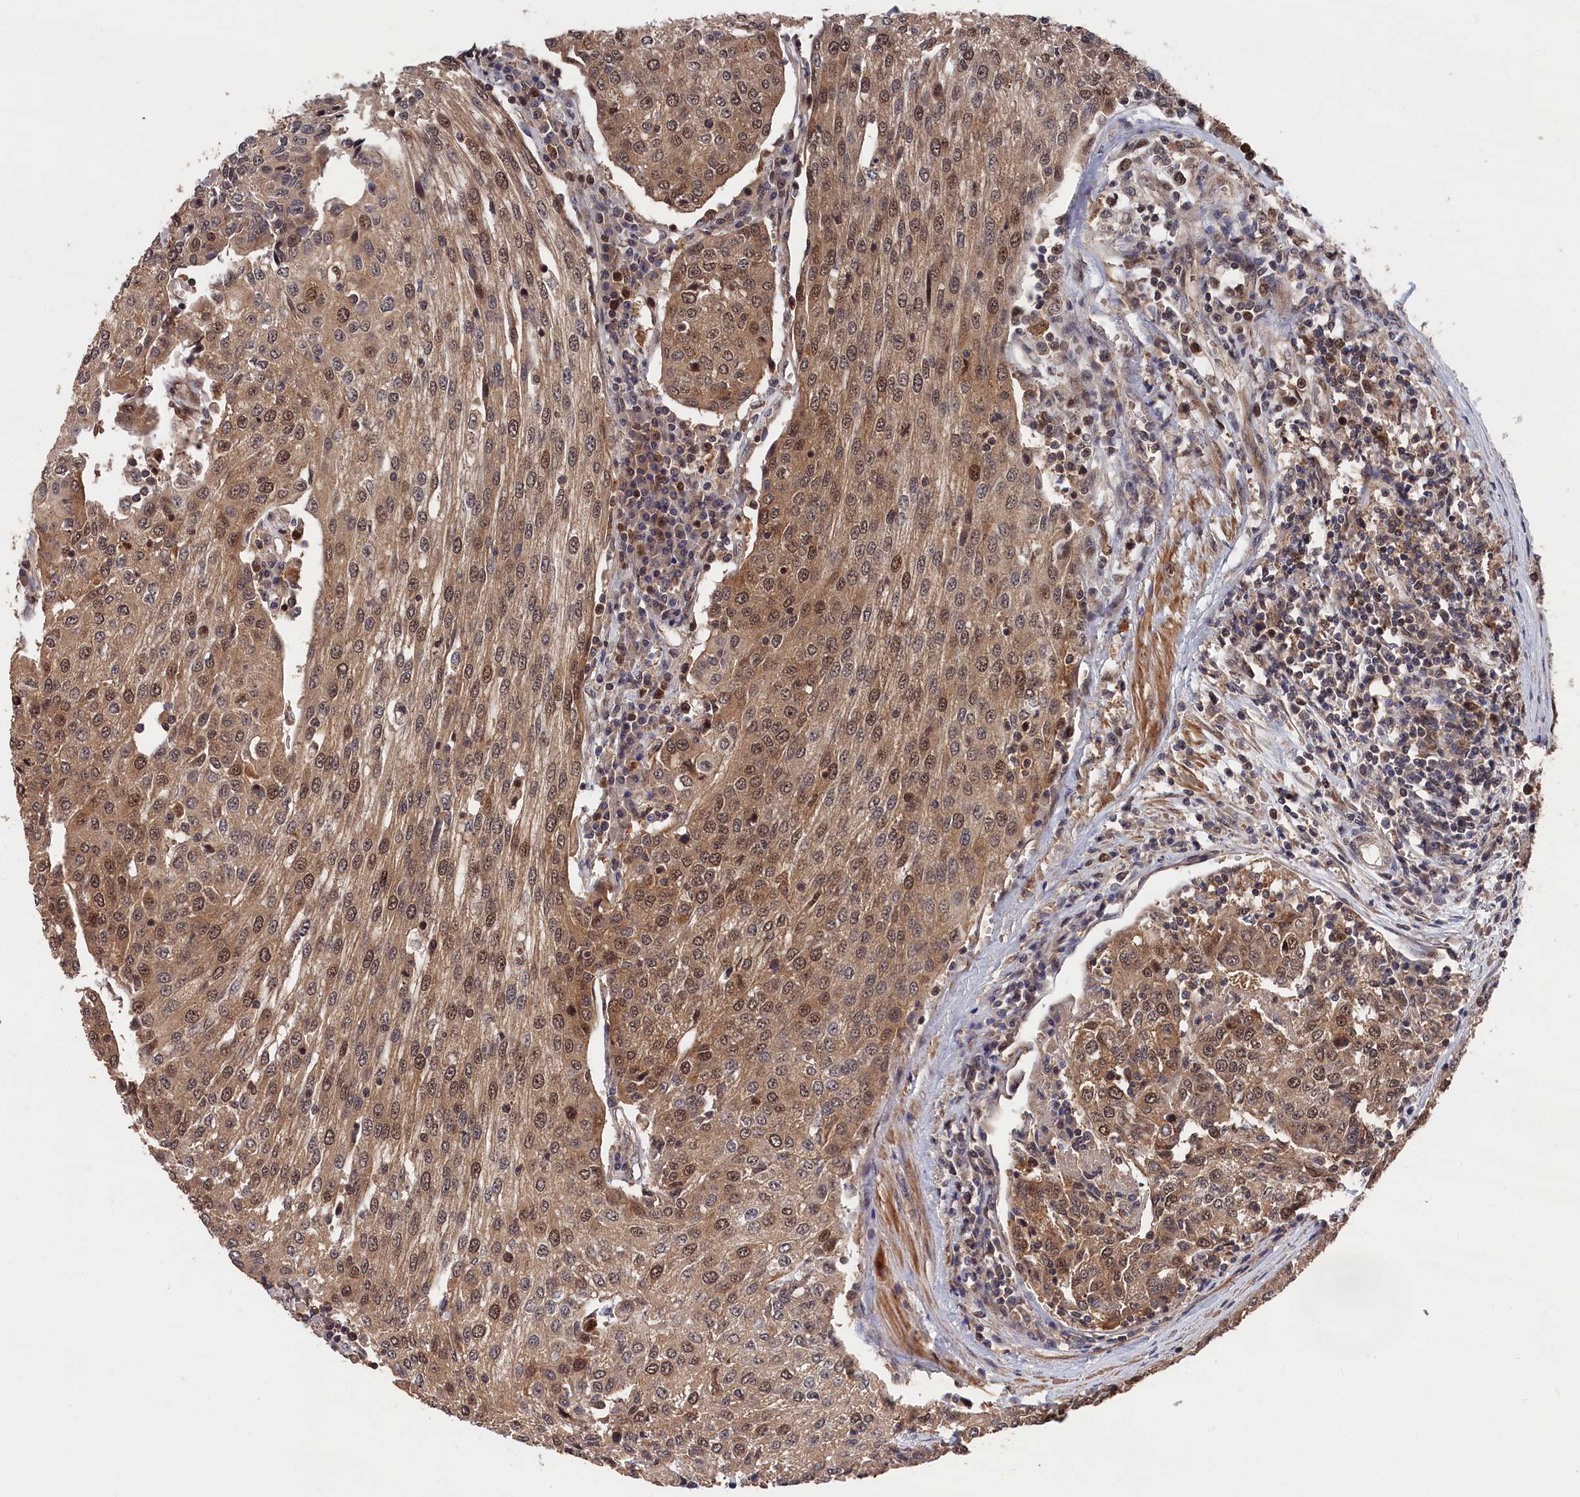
{"staining": {"intensity": "moderate", "quantity": ">75%", "location": "cytoplasmic/membranous,nuclear"}, "tissue": "urothelial cancer", "cell_type": "Tumor cells", "image_type": "cancer", "snomed": [{"axis": "morphology", "description": "Urothelial carcinoma, High grade"}, {"axis": "topography", "description": "Urinary bladder"}], "caption": "Protein analysis of urothelial carcinoma (high-grade) tissue displays moderate cytoplasmic/membranous and nuclear positivity in approximately >75% of tumor cells.", "gene": "RMI2", "patient": {"sex": "female", "age": 85}}